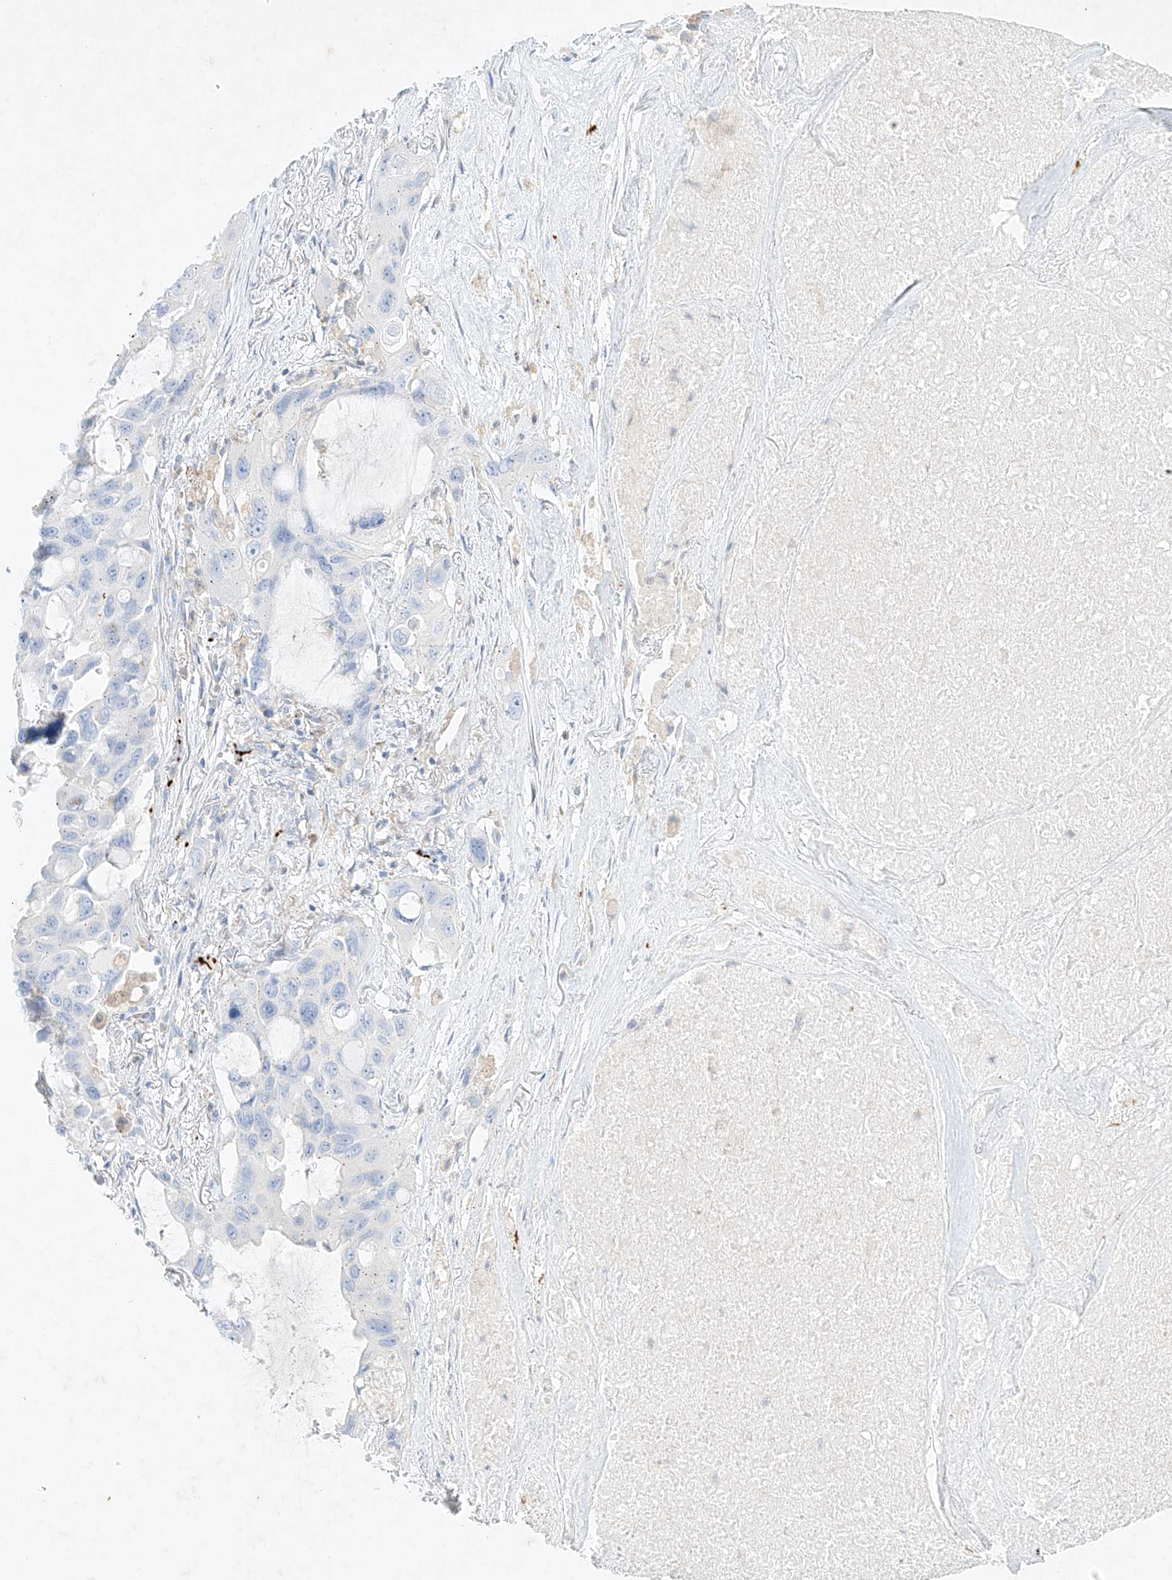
{"staining": {"intensity": "negative", "quantity": "none", "location": "none"}, "tissue": "lung cancer", "cell_type": "Tumor cells", "image_type": "cancer", "snomed": [{"axis": "morphology", "description": "Squamous cell carcinoma, NOS"}, {"axis": "topography", "description": "Lung"}], "caption": "There is no significant staining in tumor cells of lung squamous cell carcinoma. (DAB (3,3'-diaminobenzidine) immunohistochemistry, high magnification).", "gene": "PLEK", "patient": {"sex": "female", "age": 73}}